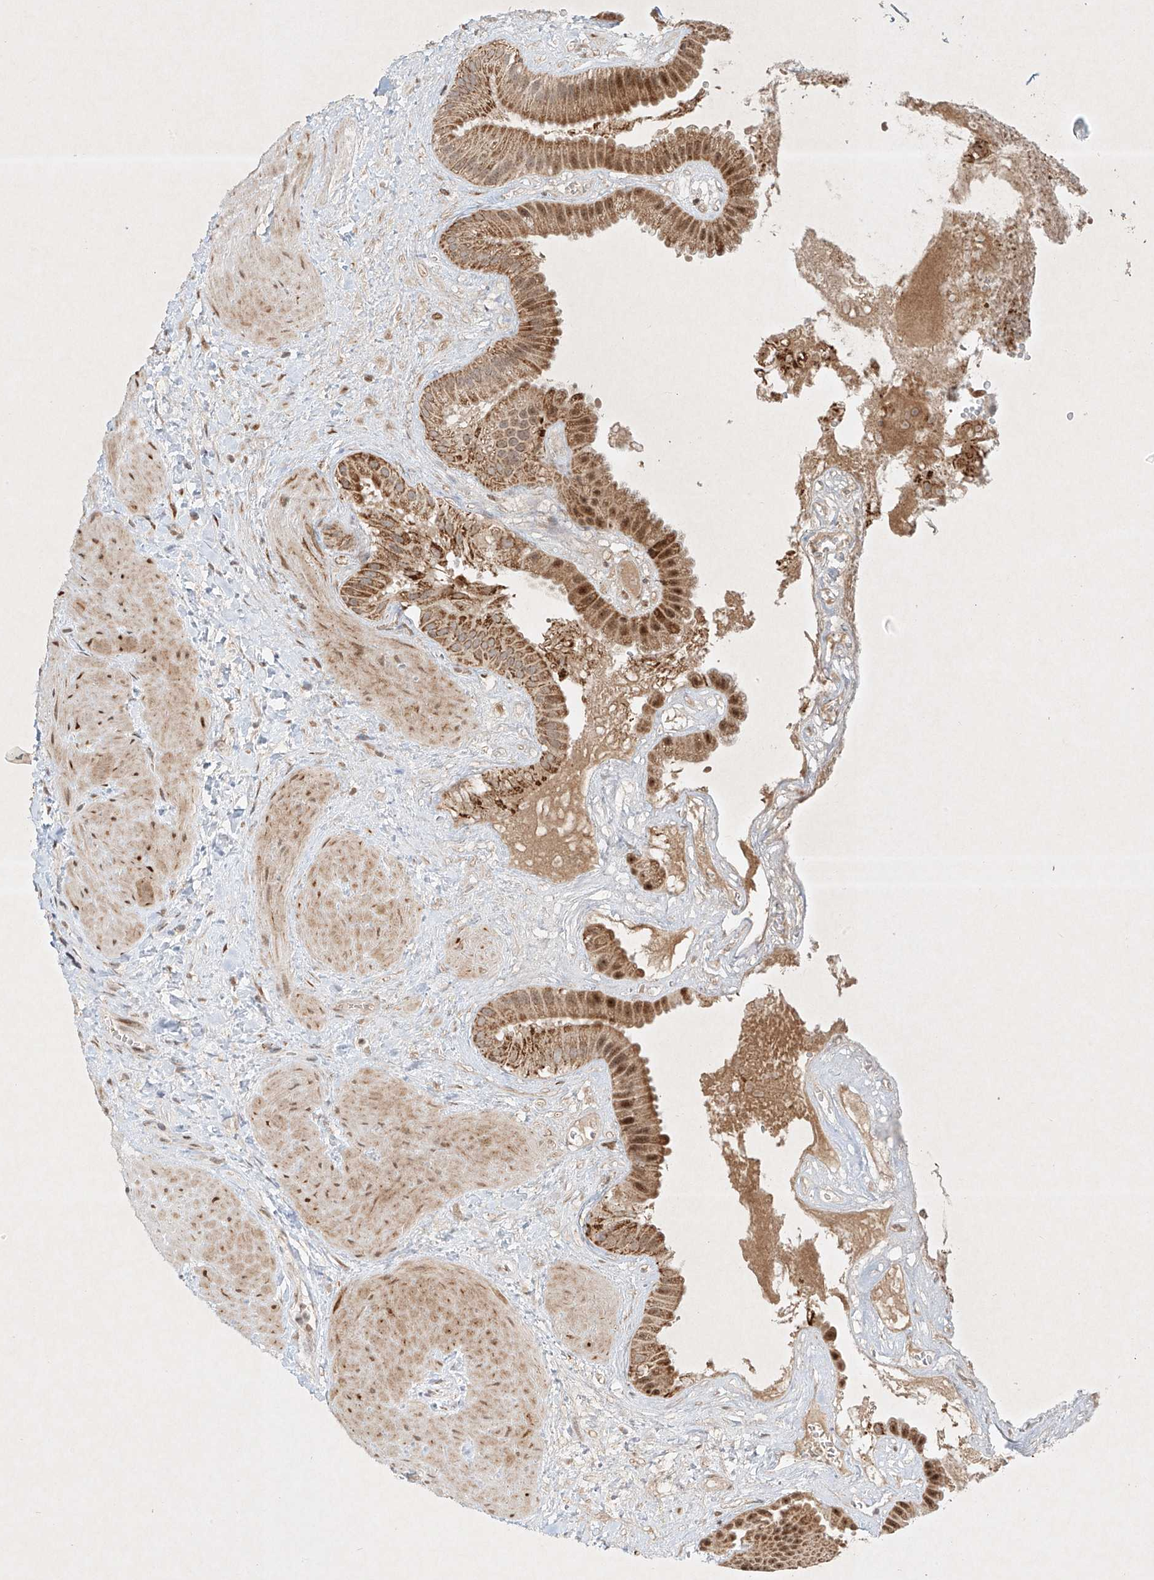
{"staining": {"intensity": "moderate", "quantity": ">75%", "location": "cytoplasmic/membranous,nuclear"}, "tissue": "gallbladder", "cell_type": "Glandular cells", "image_type": "normal", "snomed": [{"axis": "morphology", "description": "Normal tissue, NOS"}, {"axis": "topography", "description": "Gallbladder"}], "caption": "Protein analysis of unremarkable gallbladder reveals moderate cytoplasmic/membranous,nuclear expression in approximately >75% of glandular cells. (DAB (3,3'-diaminobenzidine) = brown stain, brightfield microscopy at high magnification).", "gene": "EPG5", "patient": {"sex": "male", "age": 55}}